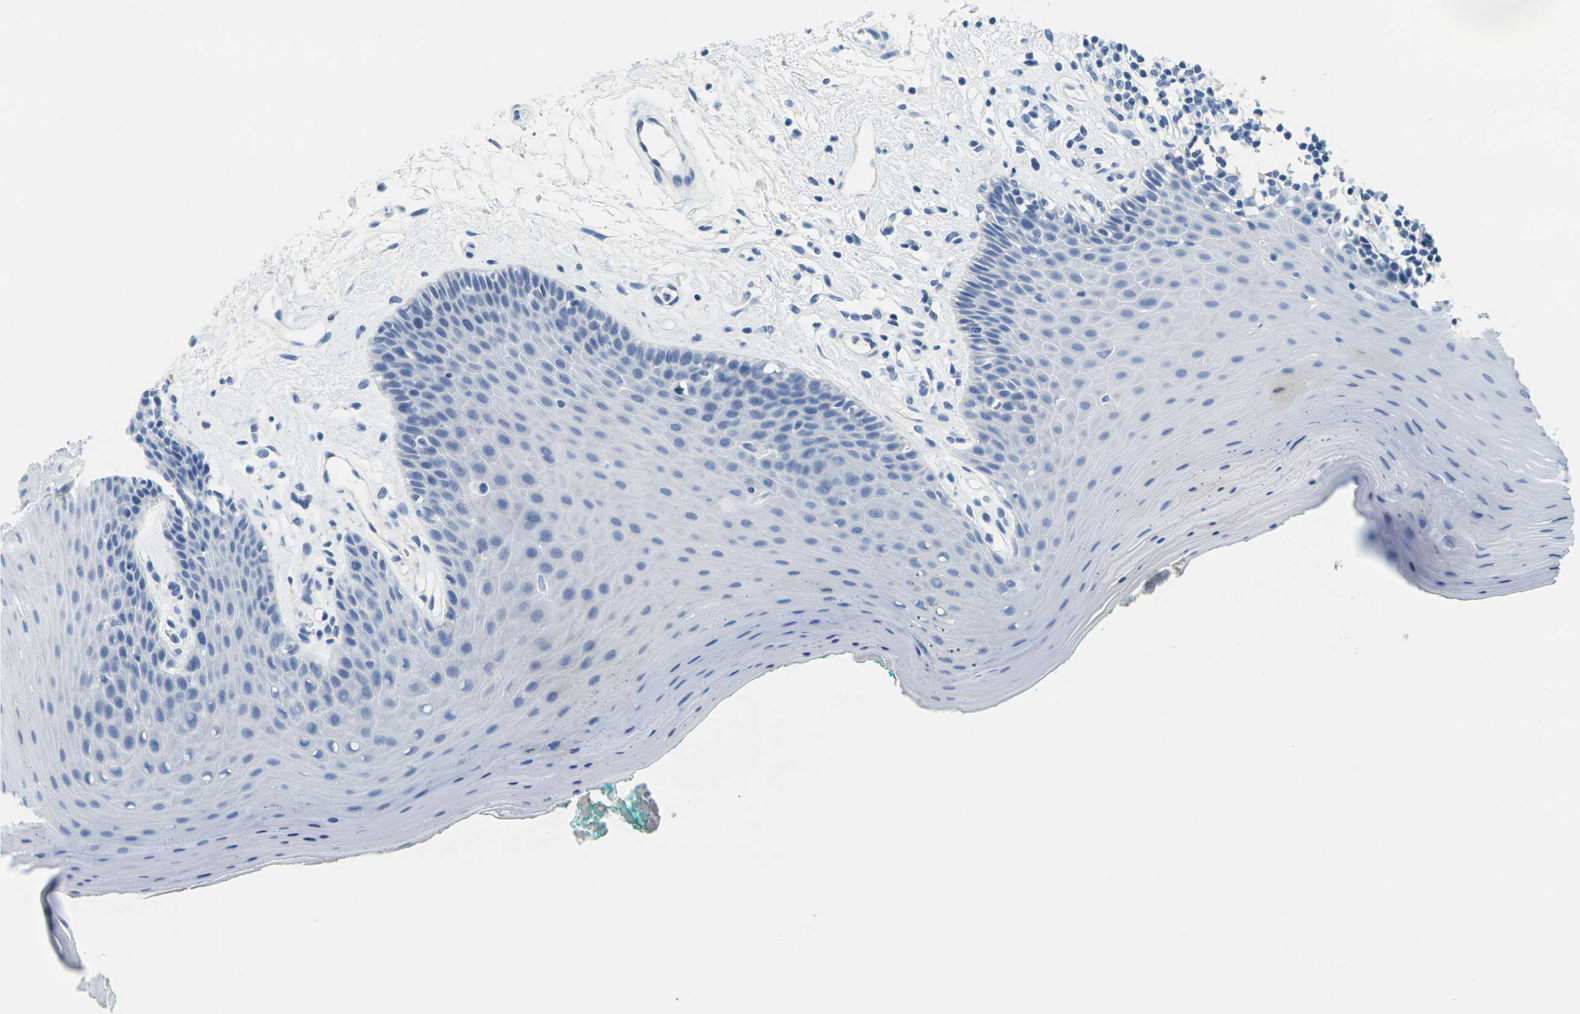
{"staining": {"intensity": "negative", "quantity": "none", "location": "none"}, "tissue": "oral mucosa", "cell_type": "Squamous epithelial cells", "image_type": "normal", "snomed": [{"axis": "morphology", "description": "Normal tissue, NOS"}, {"axis": "topography", "description": "Skeletal muscle"}, {"axis": "topography", "description": "Oral tissue"}], "caption": "Squamous epithelial cells show no significant protein staining in unremarkable oral mucosa.", "gene": "FAM3D", "patient": {"sex": "male", "age": 58}}